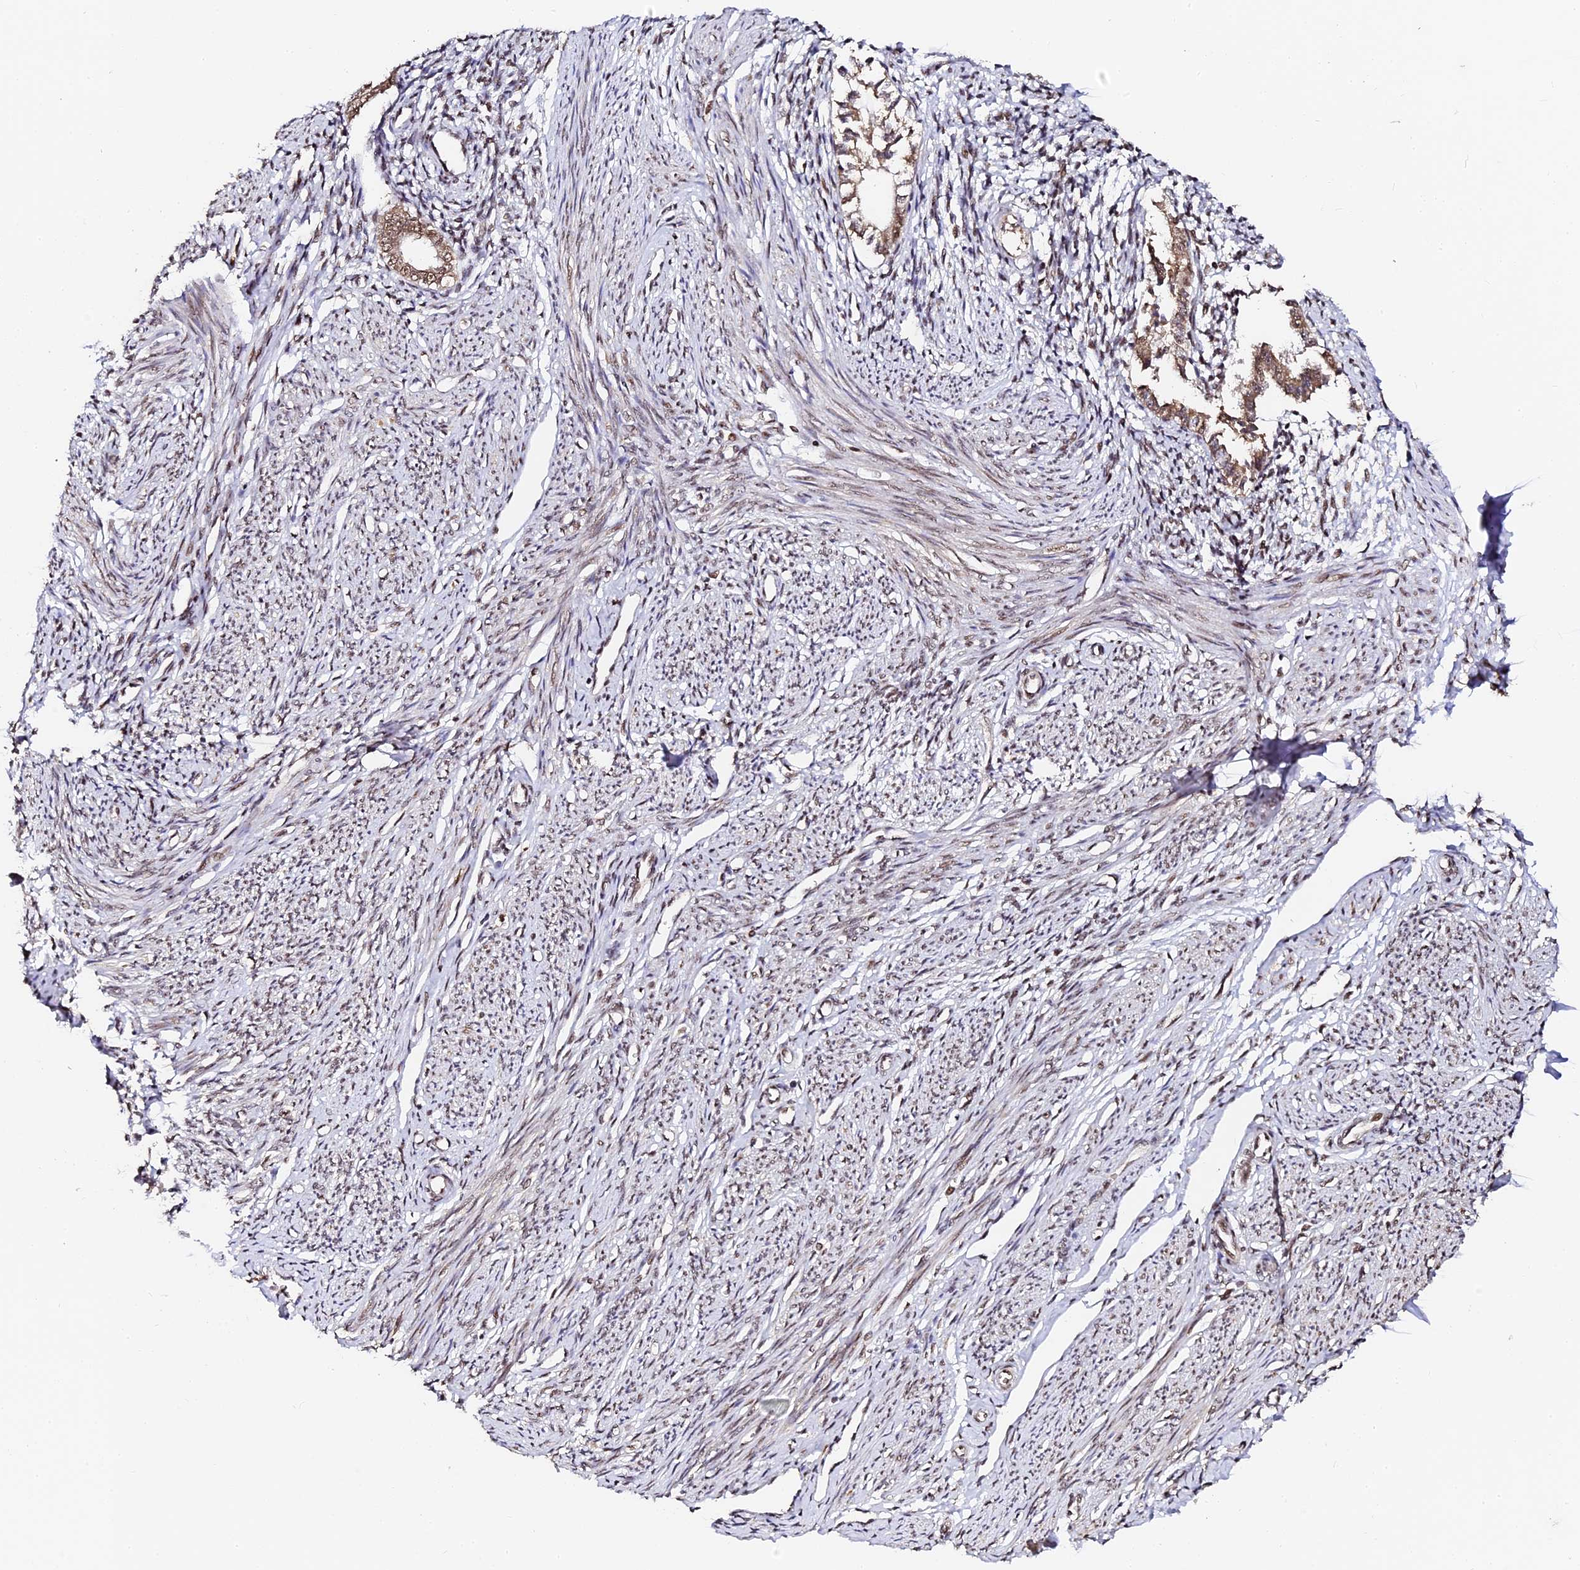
{"staining": {"intensity": "moderate", "quantity": "25%-75%", "location": "nuclear"}, "tissue": "endometrium", "cell_type": "Cells in endometrial stroma", "image_type": "normal", "snomed": [{"axis": "morphology", "description": "Normal tissue, NOS"}, {"axis": "topography", "description": "Endometrium"}], "caption": "The immunohistochemical stain labels moderate nuclear positivity in cells in endometrial stroma of benign endometrium.", "gene": "MCRS1", "patient": {"sex": "female", "age": 56}}